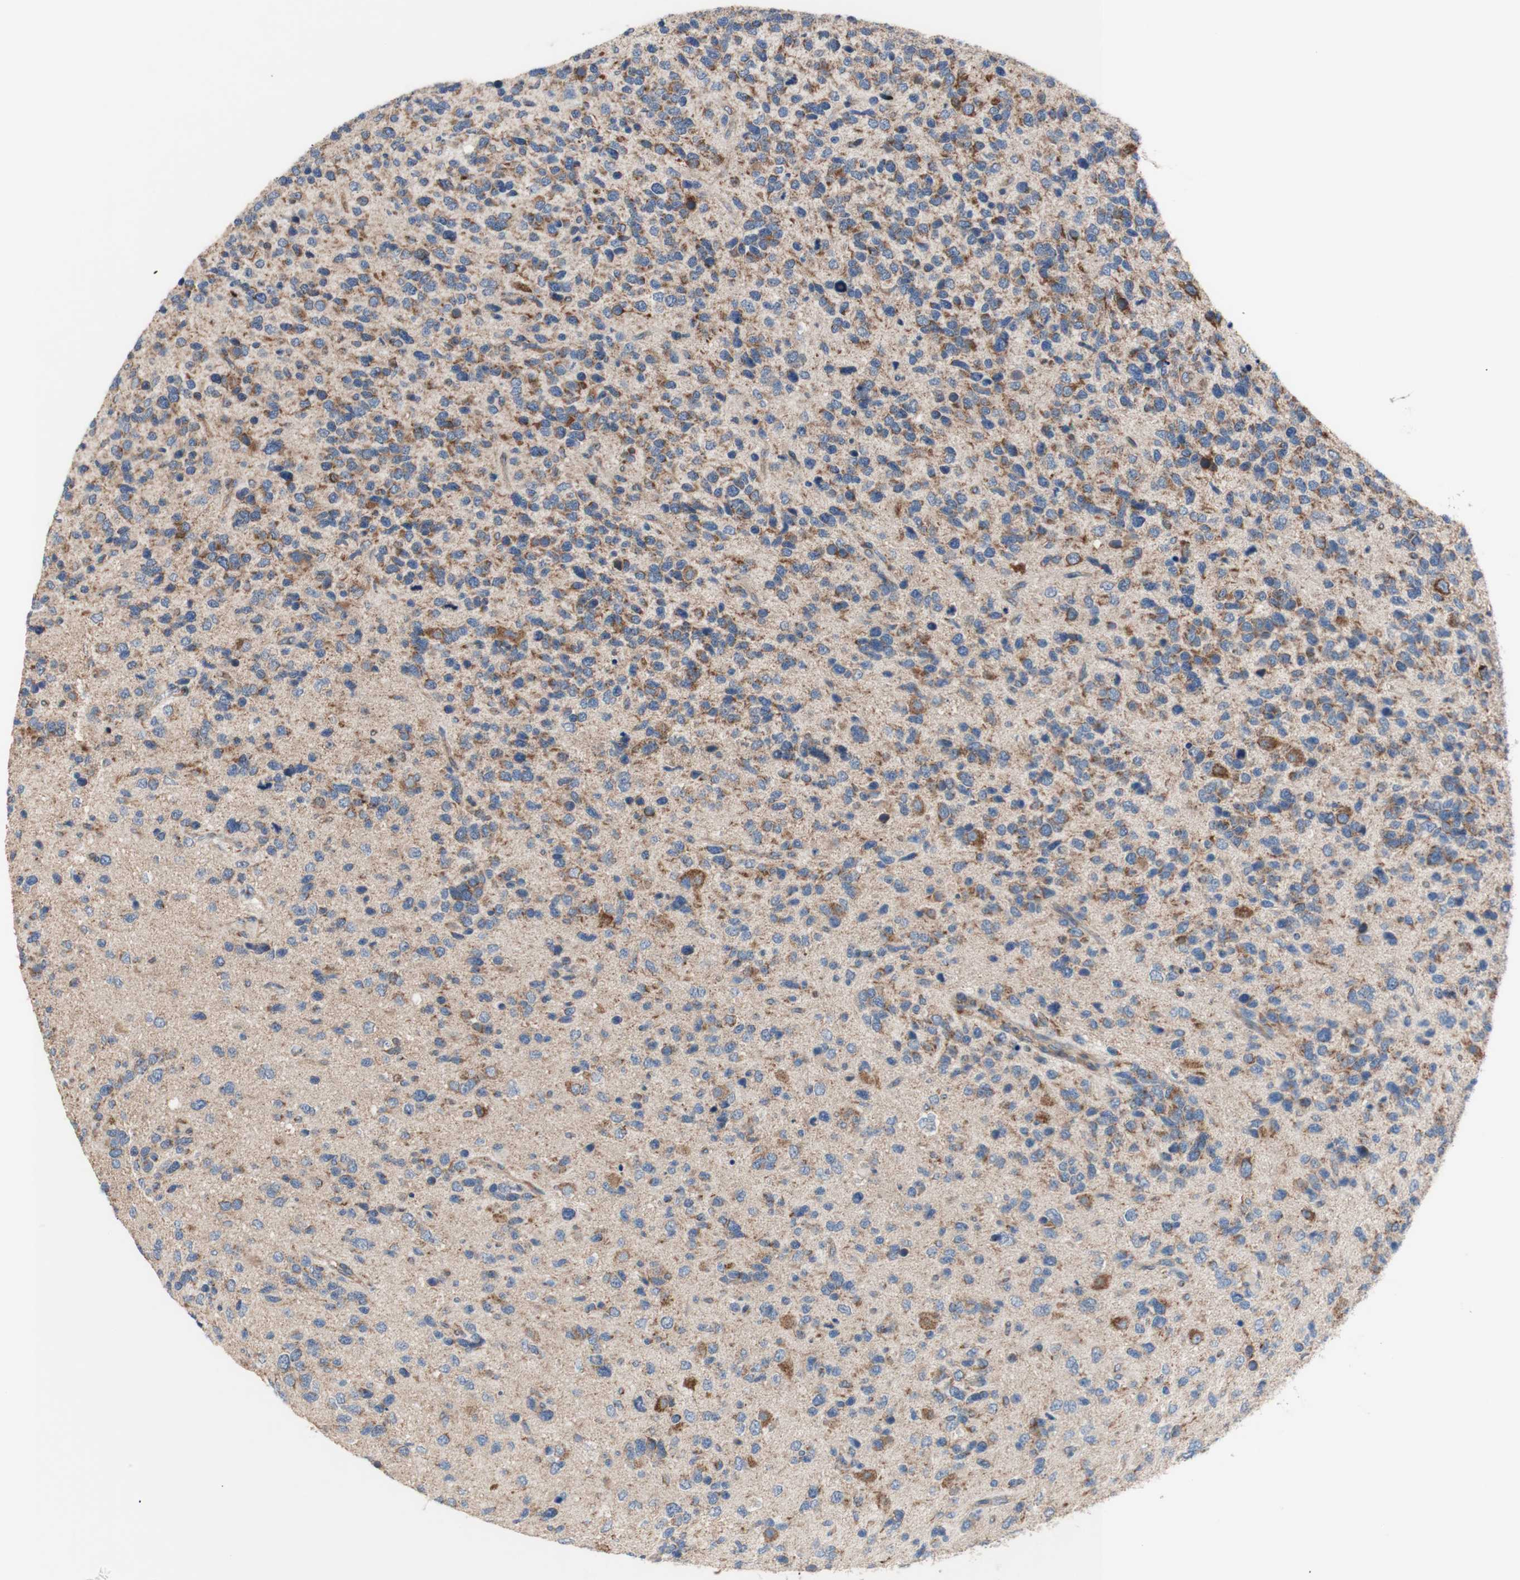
{"staining": {"intensity": "strong", "quantity": "<25%", "location": "cytoplasmic/membranous"}, "tissue": "glioma", "cell_type": "Tumor cells", "image_type": "cancer", "snomed": [{"axis": "morphology", "description": "Glioma, malignant, High grade"}, {"axis": "topography", "description": "Brain"}], "caption": "Human malignant high-grade glioma stained with a protein marker shows strong staining in tumor cells.", "gene": "FMR1", "patient": {"sex": "female", "age": 58}}